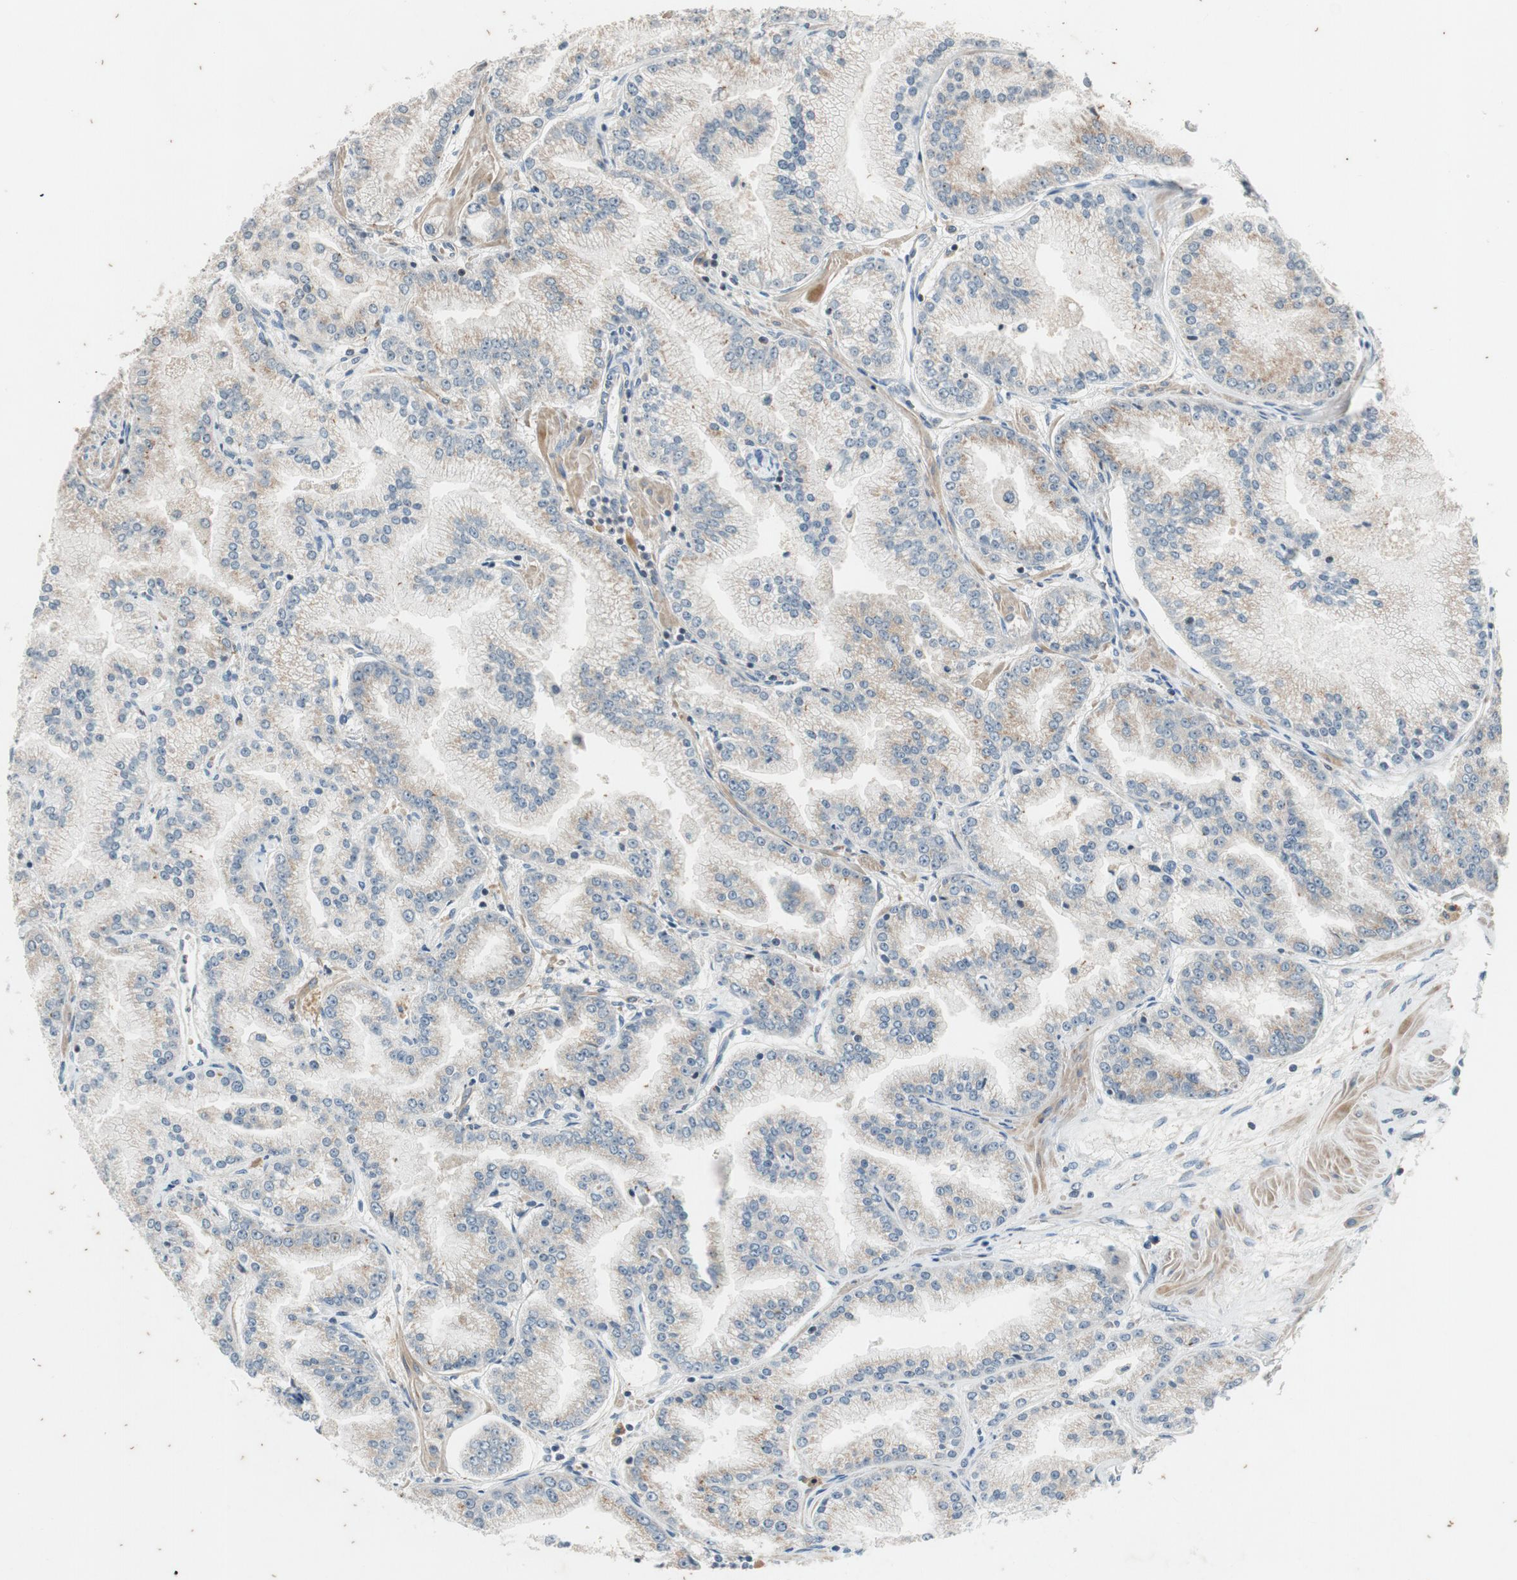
{"staining": {"intensity": "weak", "quantity": ">75%", "location": "cytoplasmic/membranous"}, "tissue": "prostate cancer", "cell_type": "Tumor cells", "image_type": "cancer", "snomed": [{"axis": "morphology", "description": "Adenocarcinoma, High grade"}, {"axis": "topography", "description": "Prostate"}], "caption": "Prostate cancer (high-grade adenocarcinoma) stained with a brown dye demonstrates weak cytoplasmic/membranous positive expression in approximately >75% of tumor cells.", "gene": "ATP2C1", "patient": {"sex": "male", "age": 61}}